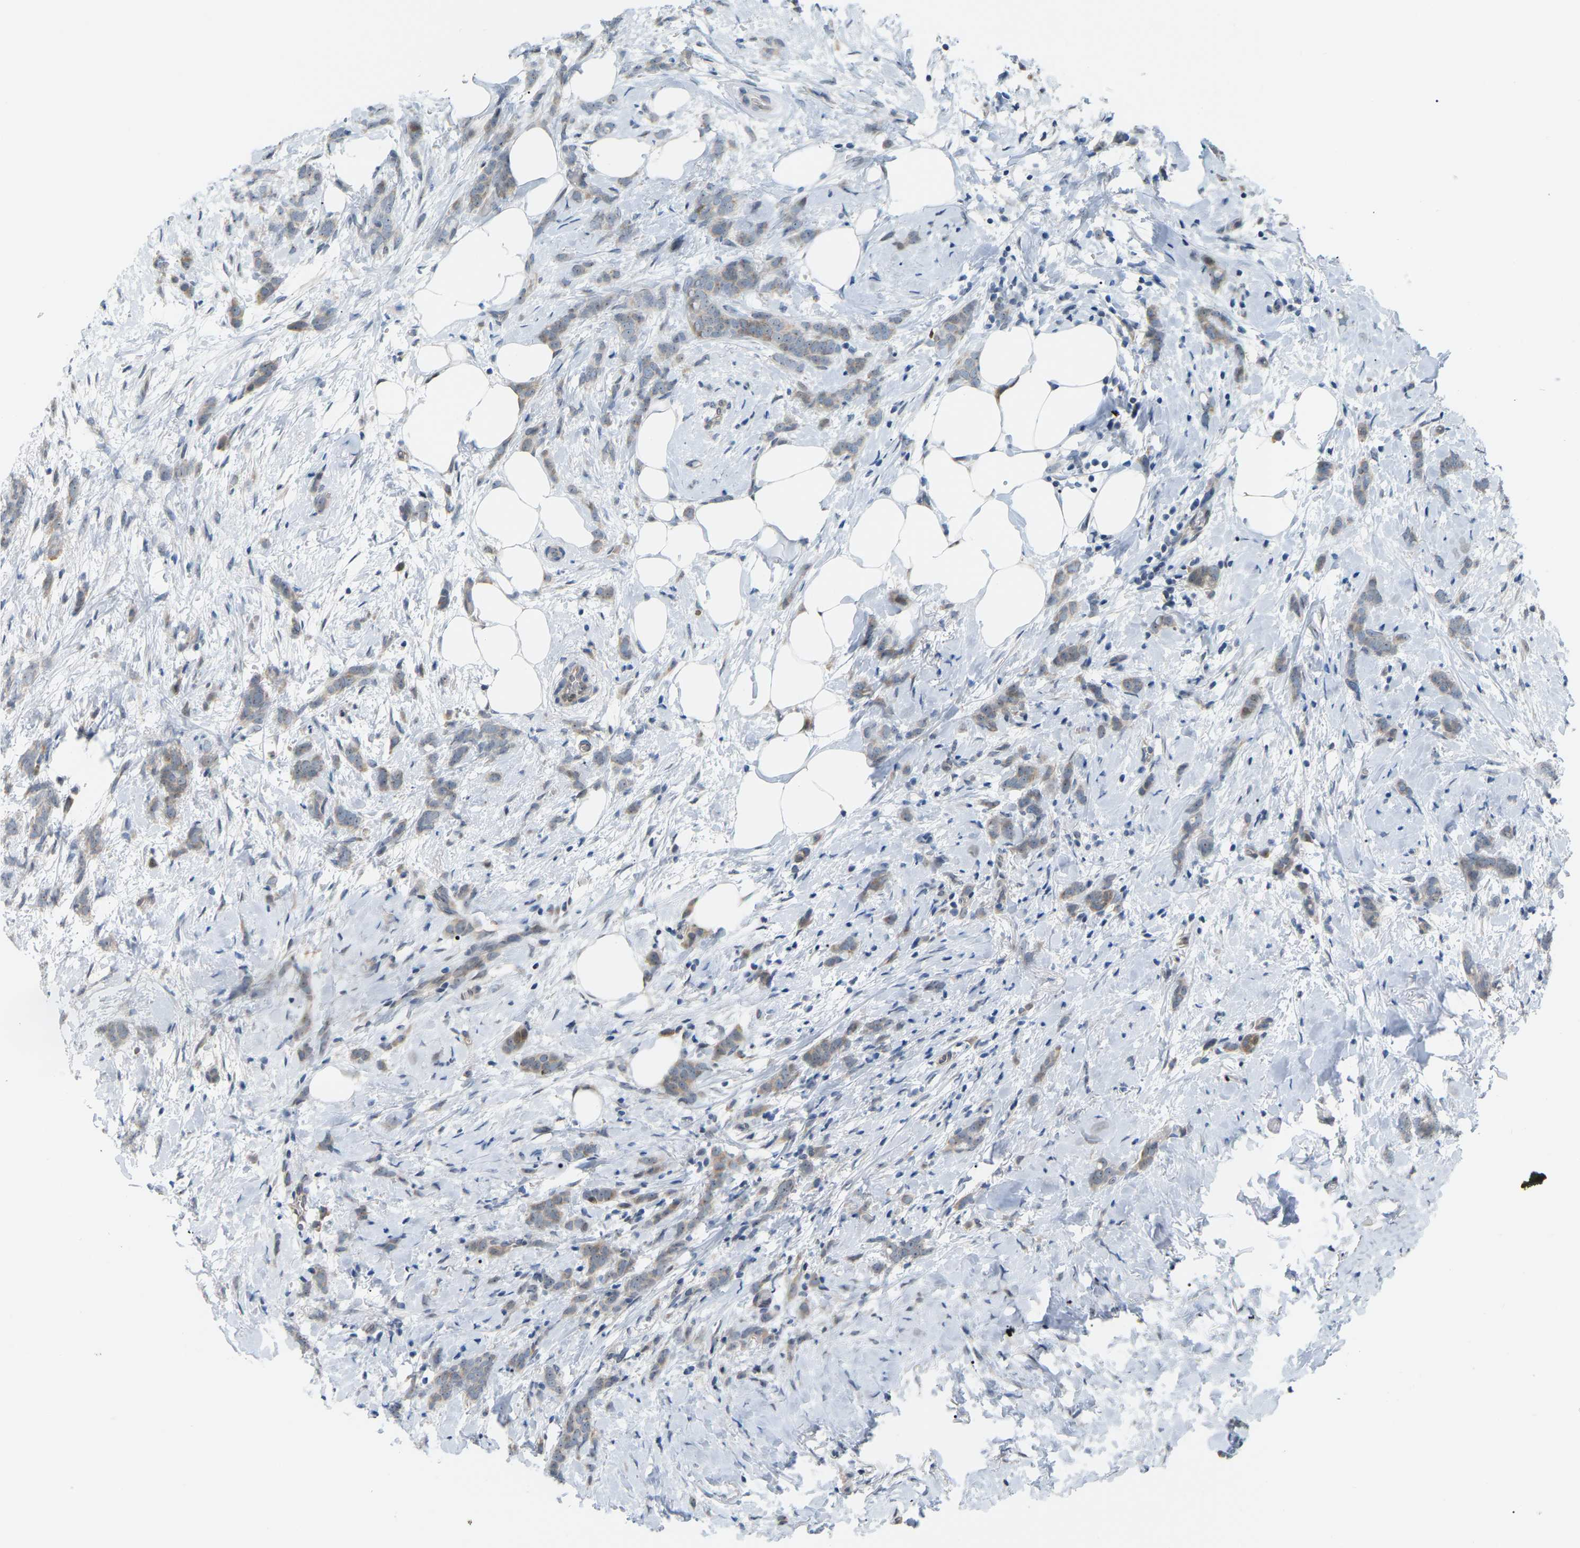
{"staining": {"intensity": "weak", "quantity": ">75%", "location": "cytoplasmic/membranous"}, "tissue": "breast cancer", "cell_type": "Tumor cells", "image_type": "cancer", "snomed": [{"axis": "morphology", "description": "Lobular carcinoma, in situ"}, {"axis": "morphology", "description": "Lobular carcinoma"}, {"axis": "topography", "description": "Breast"}], "caption": "IHC of human lobular carcinoma in situ (breast) shows low levels of weak cytoplasmic/membranous expression in about >75% of tumor cells. (brown staining indicates protein expression, while blue staining denotes nuclei).", "gene": "CROT", "patient": {"sex": "female", "age": 41}}